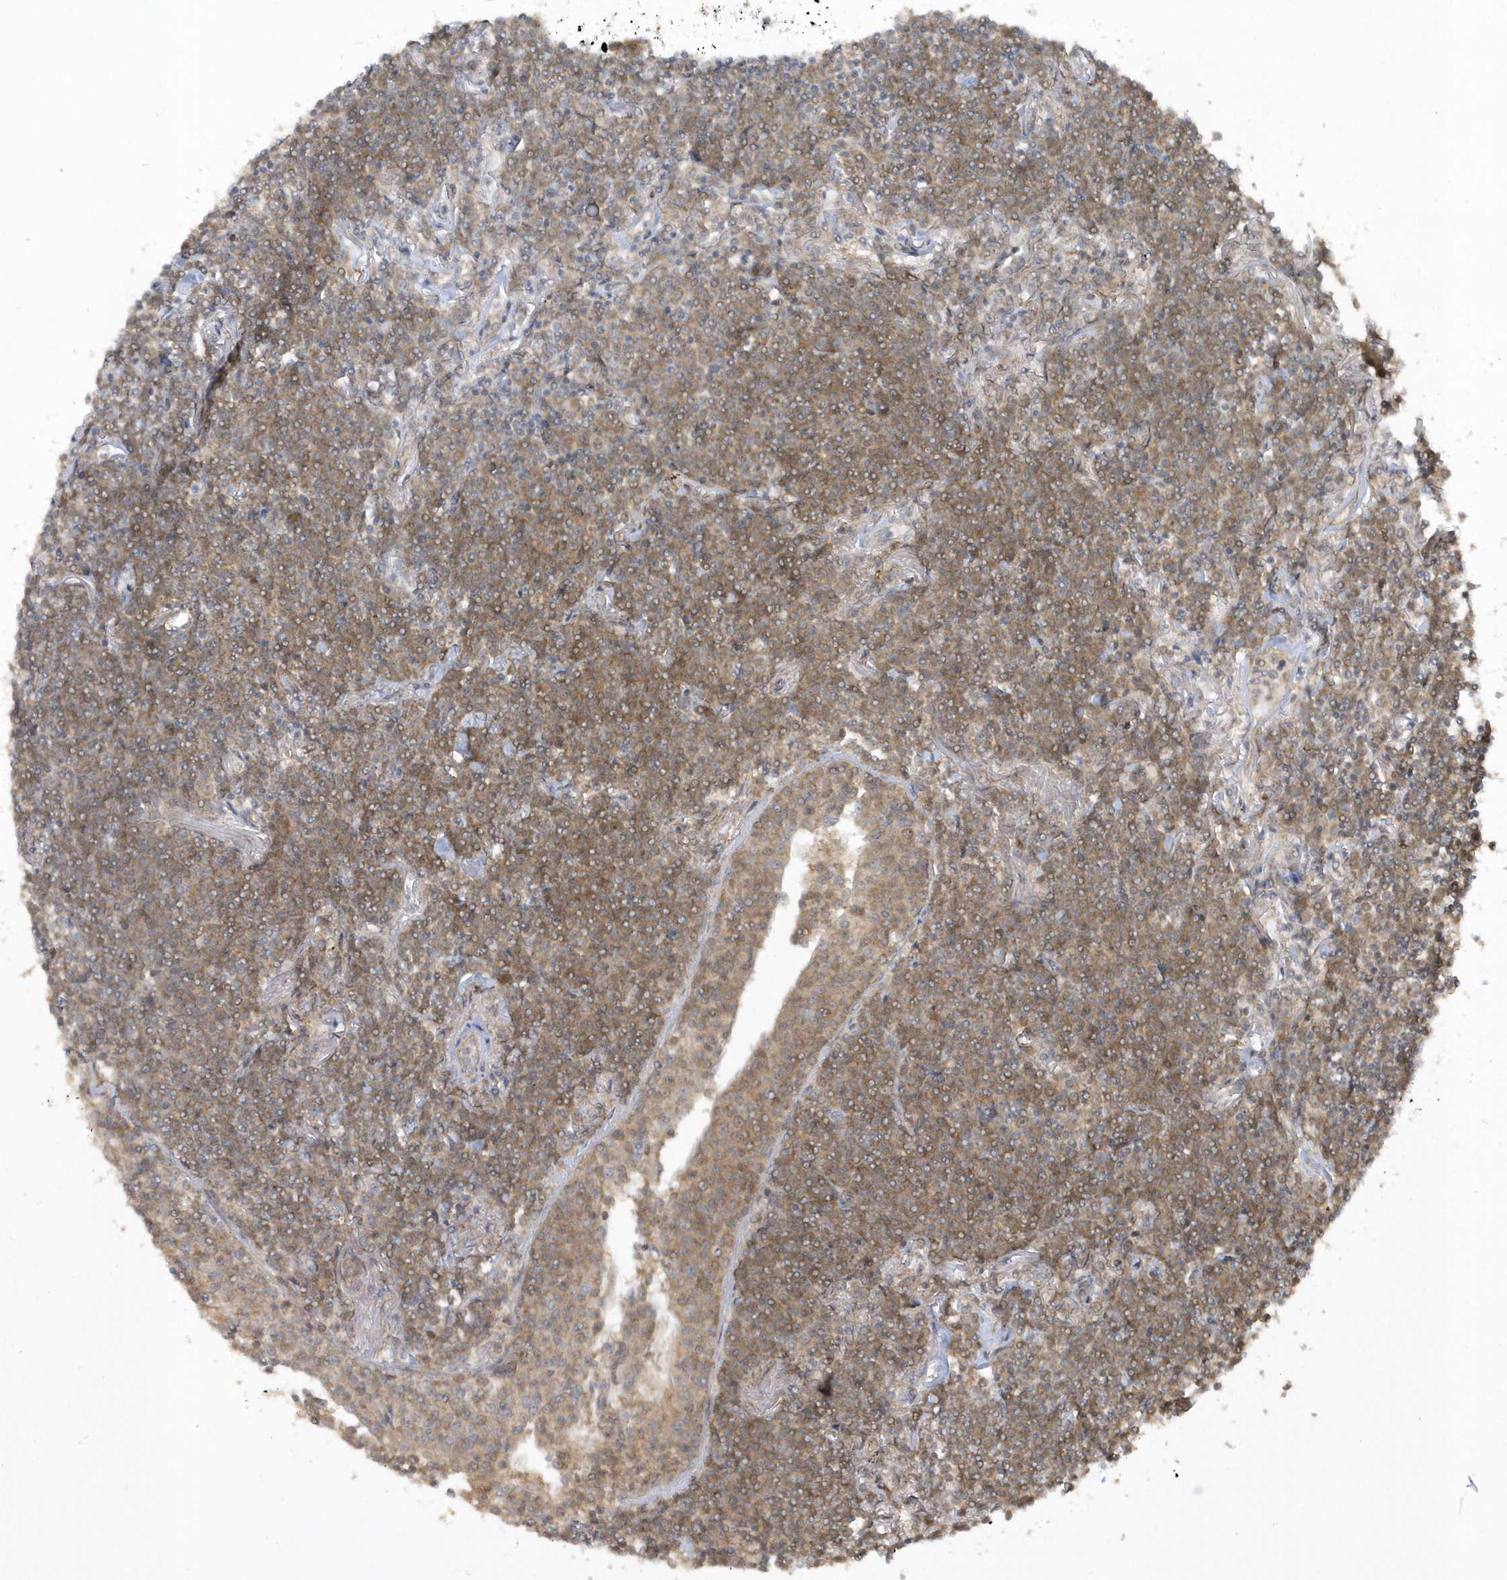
{"staining": {"intensity": "moderate", "quantity": ">75%", "location": "cytoplasmic/membranous"}, "tissue": "lymphoma", "cell_type": "Tumor cells", "image_type": "cancer", "snomed": [{"axis": "morphology", "description": "Malignant lymphoma, non-Hodgkin's type, Low grade"}, {"axis": "topography", "description": "Lung"}], "caption": "IHC (DAB) staining of lymphoma reveals moderate cytoplasmic/membranous protein expression in about >75% of tumor cells. Immunohistochemistry (ihc) stains the protein of interest in brown and the nuclei are stained blue.", "gene": "THG1L", "patient": {"sex": "female", "age": 71}}